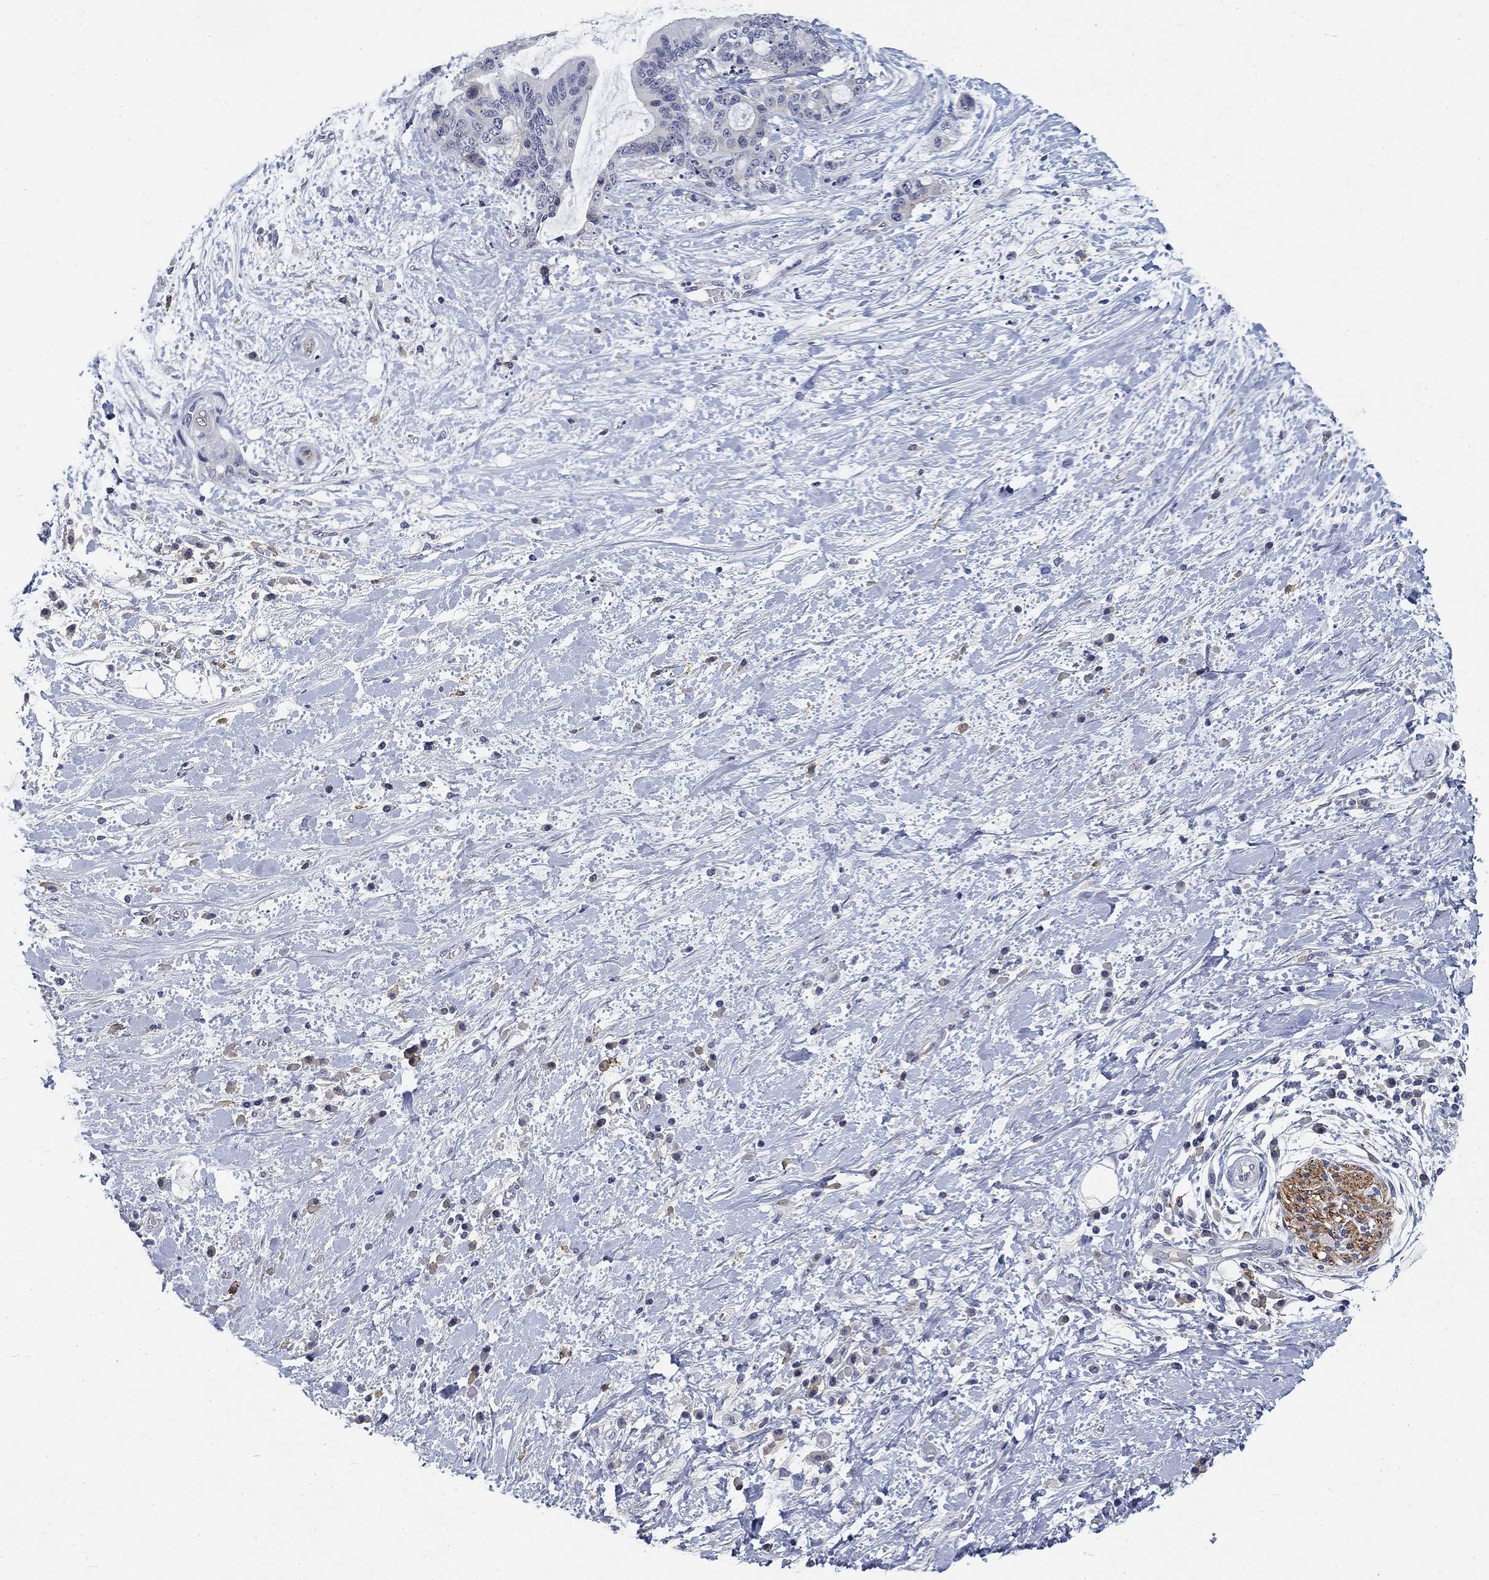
{"staining": {"intensity": "negative", "quantity": "none", "location": "none"}, "tissue": "liver cancer", "cell_type": "Tumor cells", "image_type": "cancer", "snomed": [{"axis": "morphology", "description": "Cholangiocarcinoma"}, {"axis": "topography", "description": "Liver"}], "caption": "A photomicrograph of cholangiocarcinoma (liver) stained for a protein exhibits no brown staining in tumor cells.", "gene": "SLC2A5", "patient": {"sex": "female", "age": 73}}